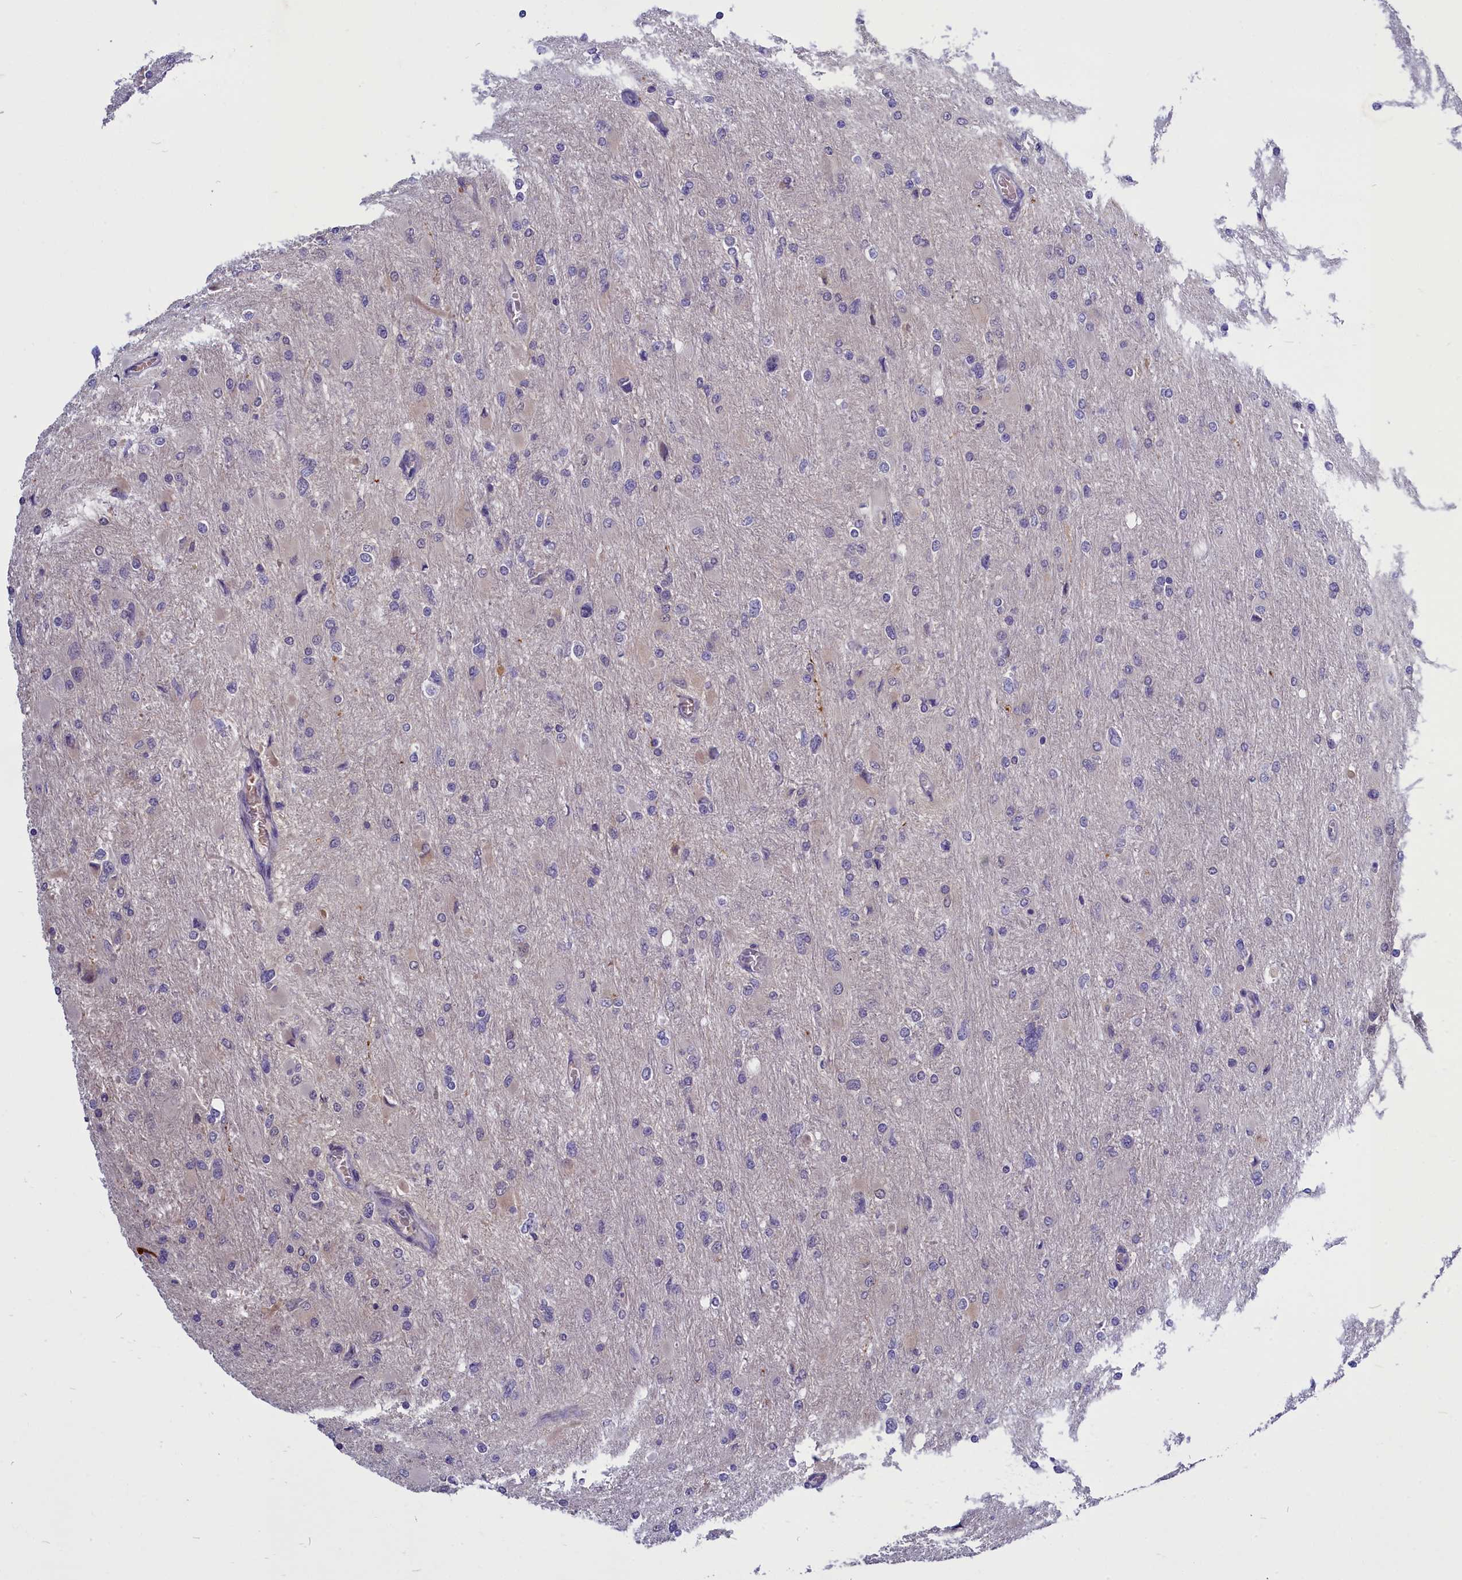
{"staining": {"intensity": "negative", "quantity": "none", "location": "none"}, "tissue": "glioma", "cell_type": "Tumor cells", "image_type": "cancer", "snomed": [{"axis": "morphology", "description": "Glioma, malignant, High grade"}, {"axis": "topography", "description": "Cerebral cortex"}], "caption": "Immunohistochemical staining of human glioma demonstrates no significant staining in tumor cells.", "gene": "SV2C", "patient": {"sex": "female", "age": 36}}